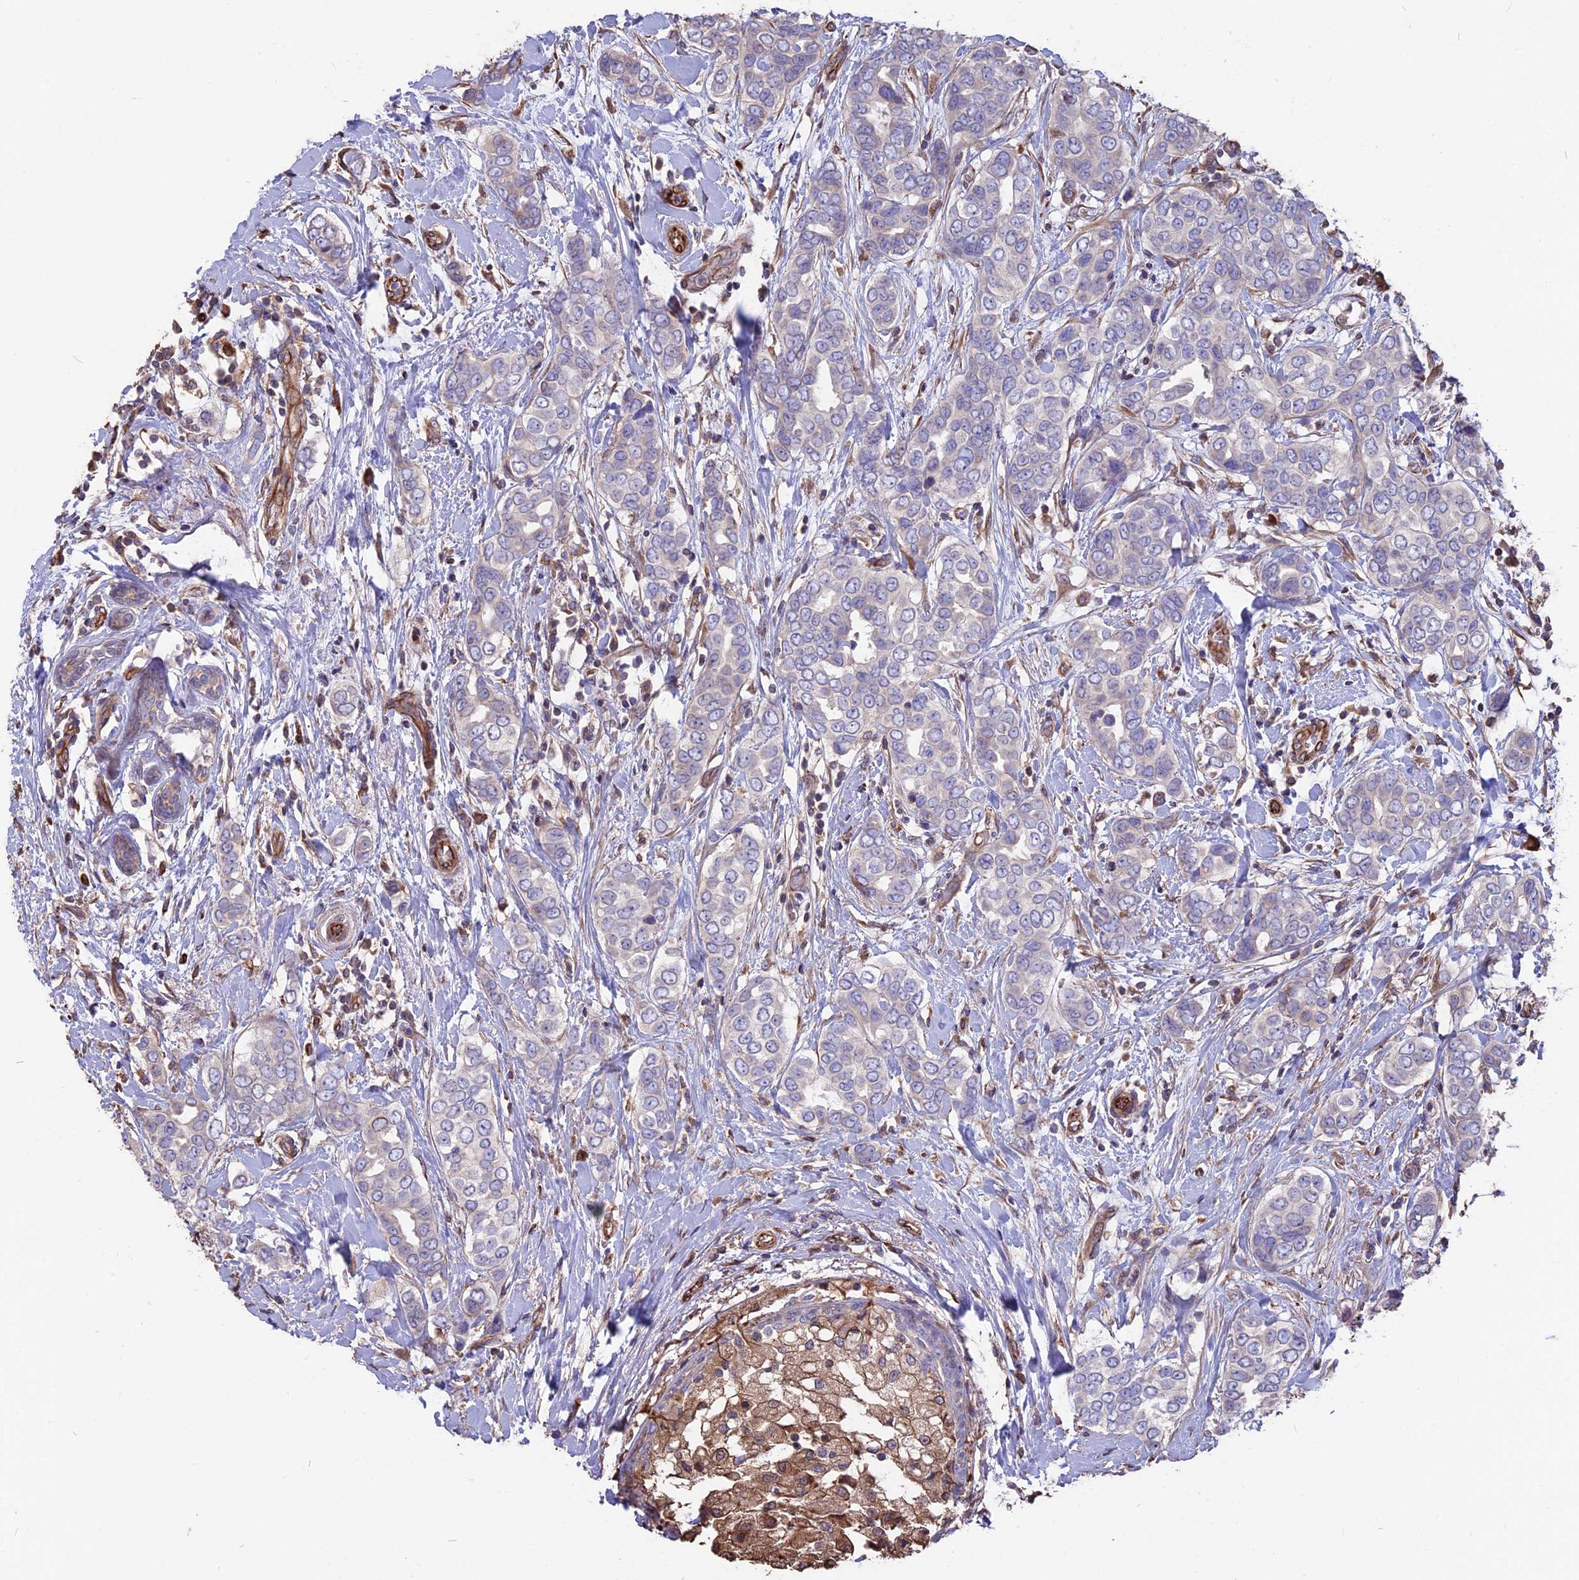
{"staining": {"intensity": "weak", "quantity": "<25%", "location": "cytoplasmic/membranous"}, "tissue": "breast cancer", "cell_type": "Tumor cells", "image_type": "cancer", "snomed": [{"axis": "morphology", "description": "Lobular carcinoma"}, {"axis": "topography", "description": "Breast"}], "caption": "High power microscopy image of an immunohistochemistry (IHC) image of breast lobular carcinoma, revealing no significant staining in tumor cells.", "gene": "SEH1L", "patient": {"sex": "female", "age": 51}}